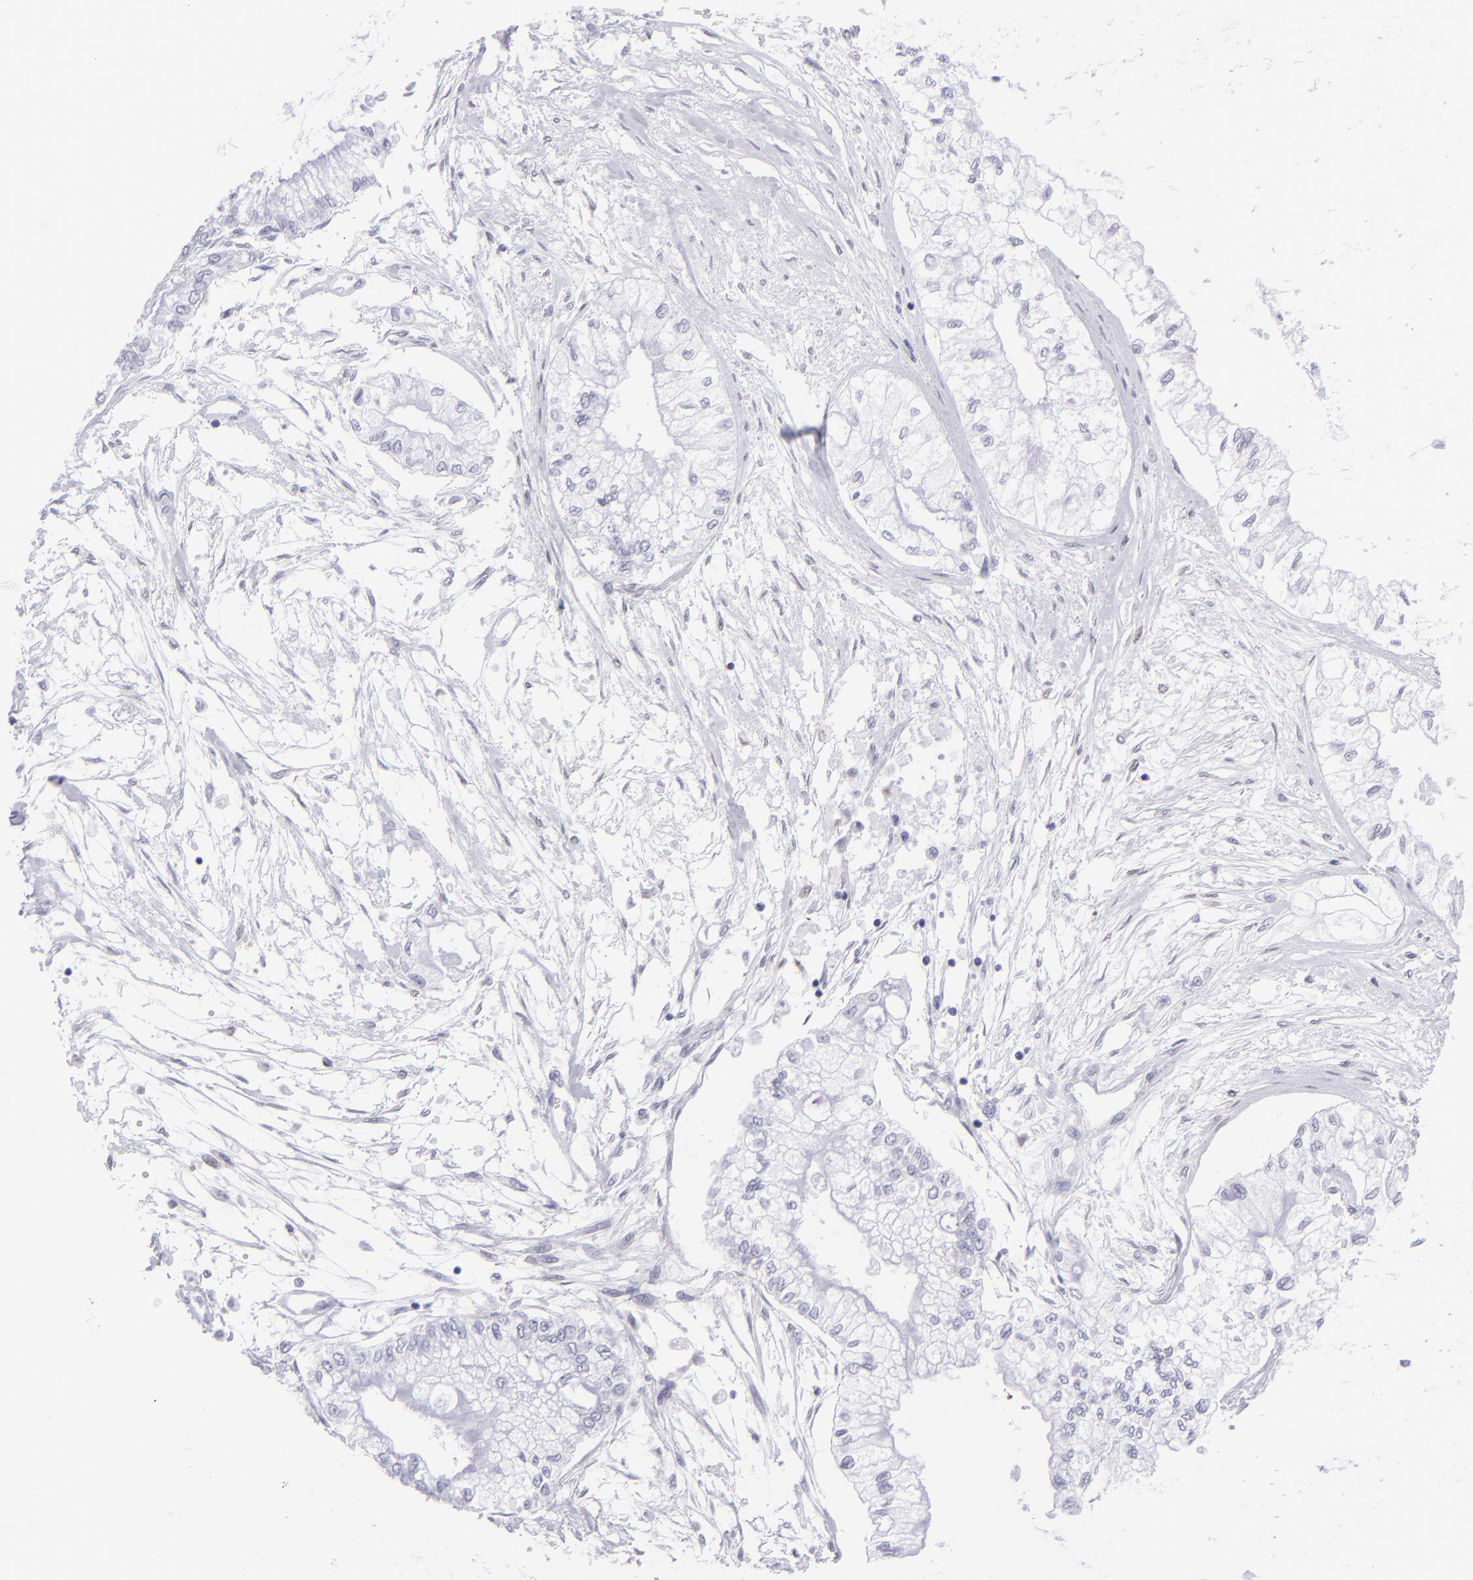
{"staining": {"intensity": "negative", "quantity": "none", "location": "none"}, "tissue": "pancreatic cancer", "cell_type": "Tumor cells", "image_type": "cancer", "snomed": [{"axis": "morphology", "description": "Adenocarcinoma, NOS"}, {"axis": "topography", "description": "Pancreas"}], "caption": "Immunohistochemistry of pancreatic cancer (adenocarcinoma) exhibits no staining in tumor cells.", "gene": "MITF", "patient": {"sex": "male", "age": 79}}